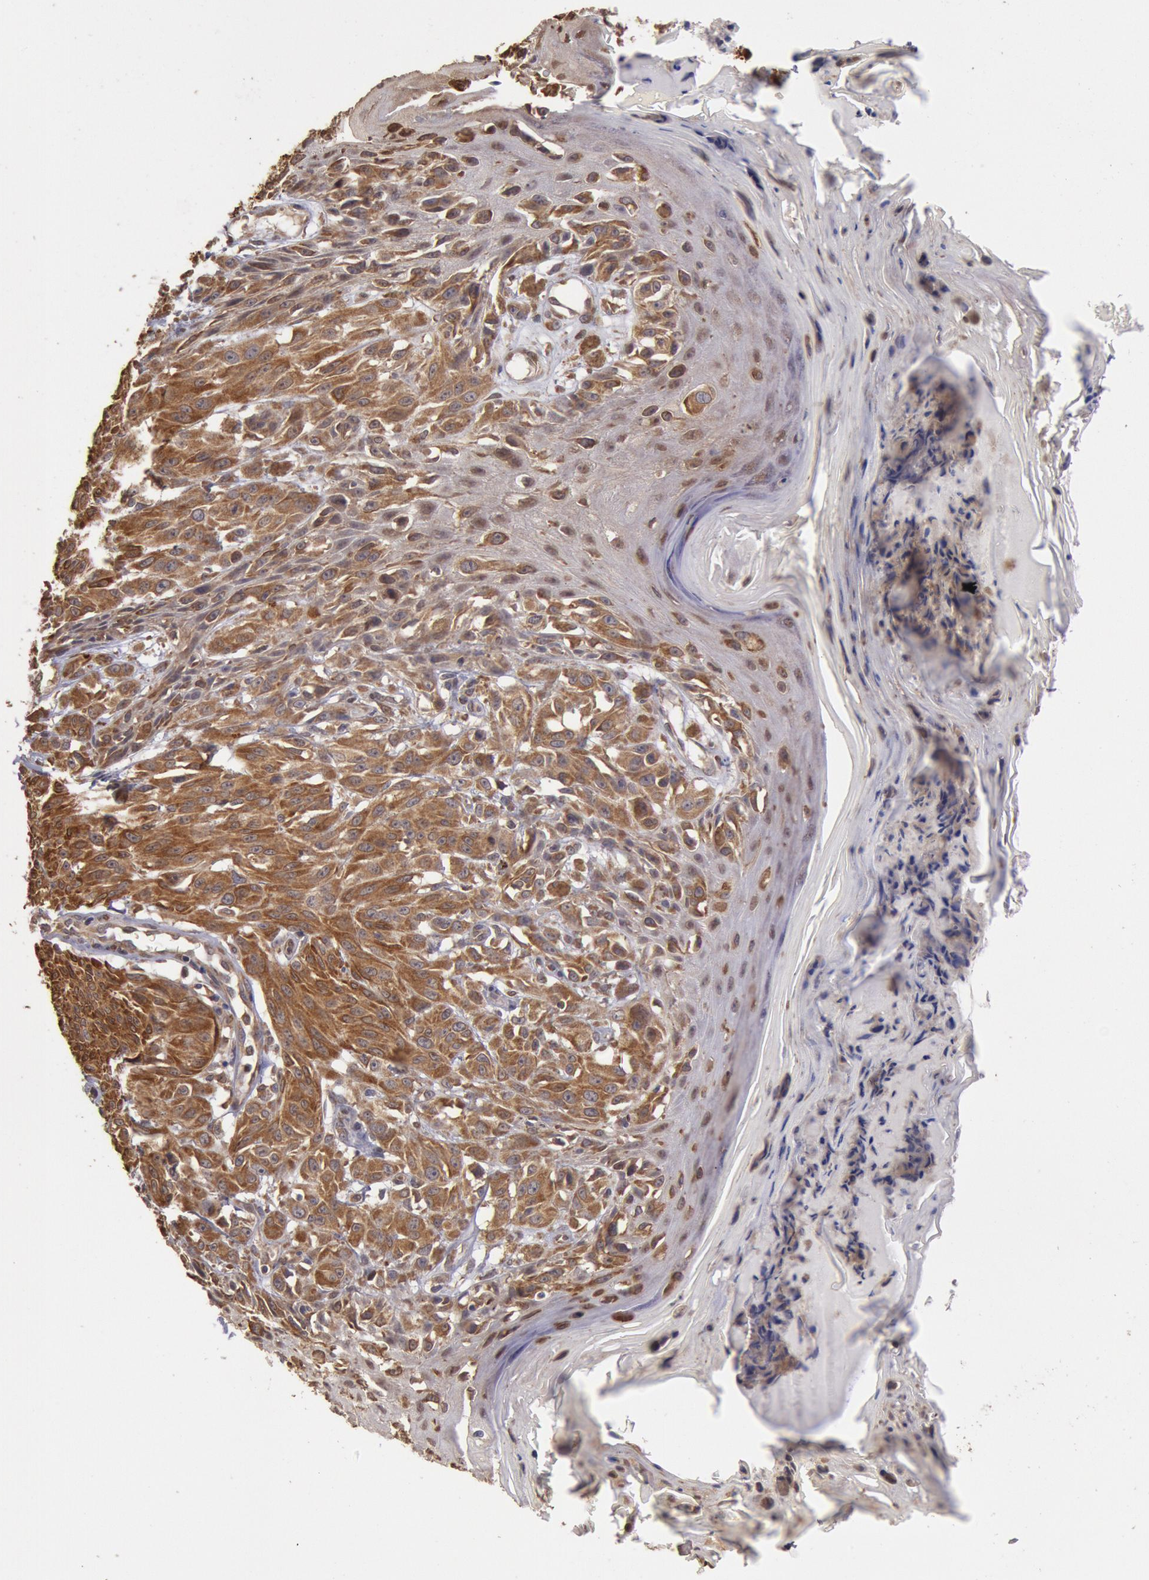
{"staining": {"intensity": "strong", "quantity": ">75%", "location": "cytoplasmic/membranous"}, "tissue": "melanoma", "cell_type": "Tumor cells", "image_type": "cancer", "snomed": [{"axis": "morphology", "description": "Malignant melanoma, NOS"}, {"axis": "topography", "description": "Skin"}], "caption": "This histopathology image exhibits immunohistochemistry (IHC) staining of human malignant melanoma, with high strong cytoplasmic/membranous staining in about >75% of tumor cells.", "gene": "COMT", "patient": {"sex": "female", "age": 77}}